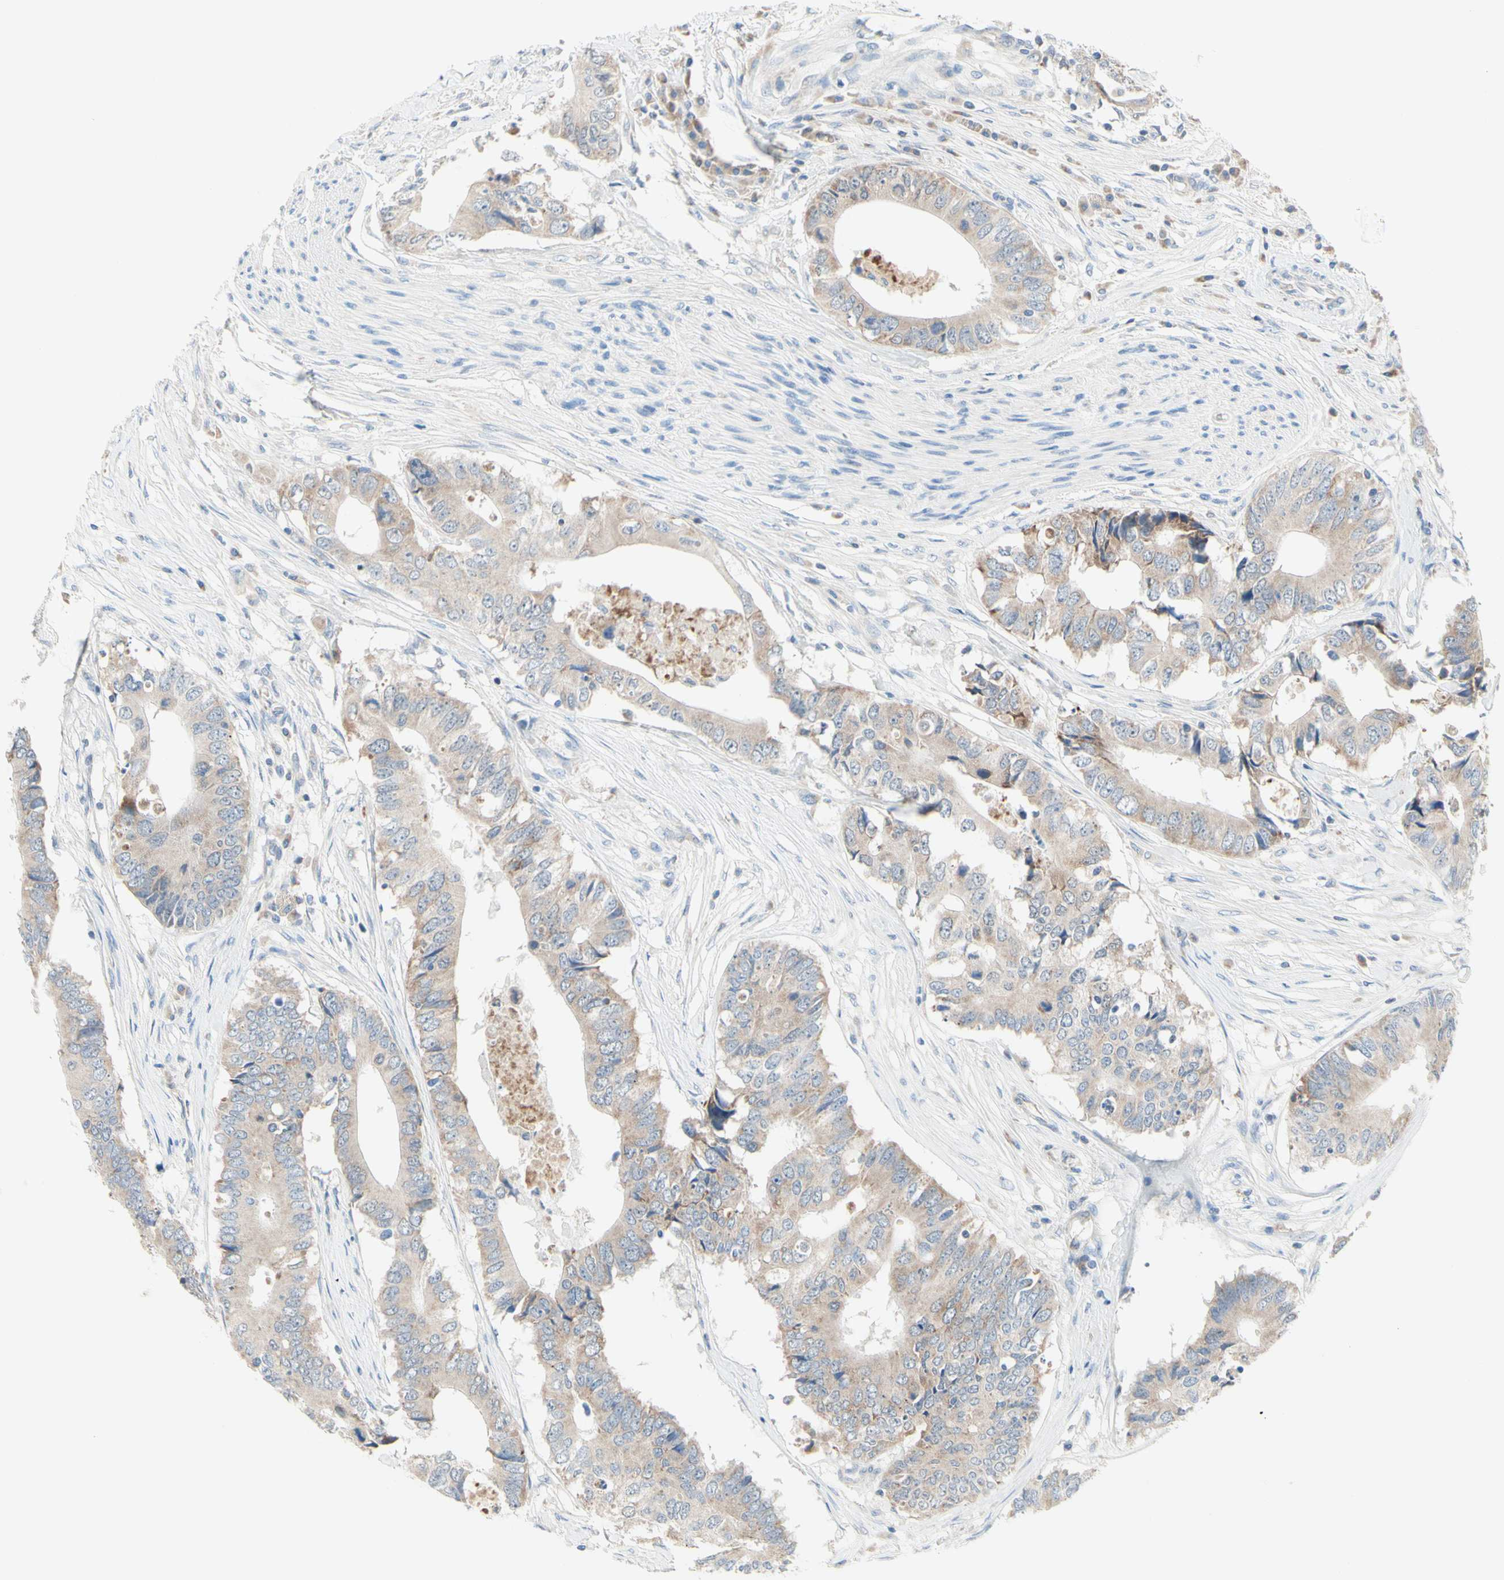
{"staining": {"intensity": "weak", "quantity": ">75%", "location": "cytoplasmic/membranous"}, "tissue": "colorectal cancer", "cell_type": "Tumor cells", "image_type": "cancer", "snomed": [{"axis": "morphology", "description": "Adenocarcinoma, NOS"}, {"axis": "topography", "description": "Colon"}], "caption": "High-power microscopy captured an immunohistochemistry micrograph of colorectal cancer, revealing weak cytoplasmic/membranous staining in approximately >75% of tumor cells.", "gene": "MFF", "patient": {"sex": "male", "age": 71}}